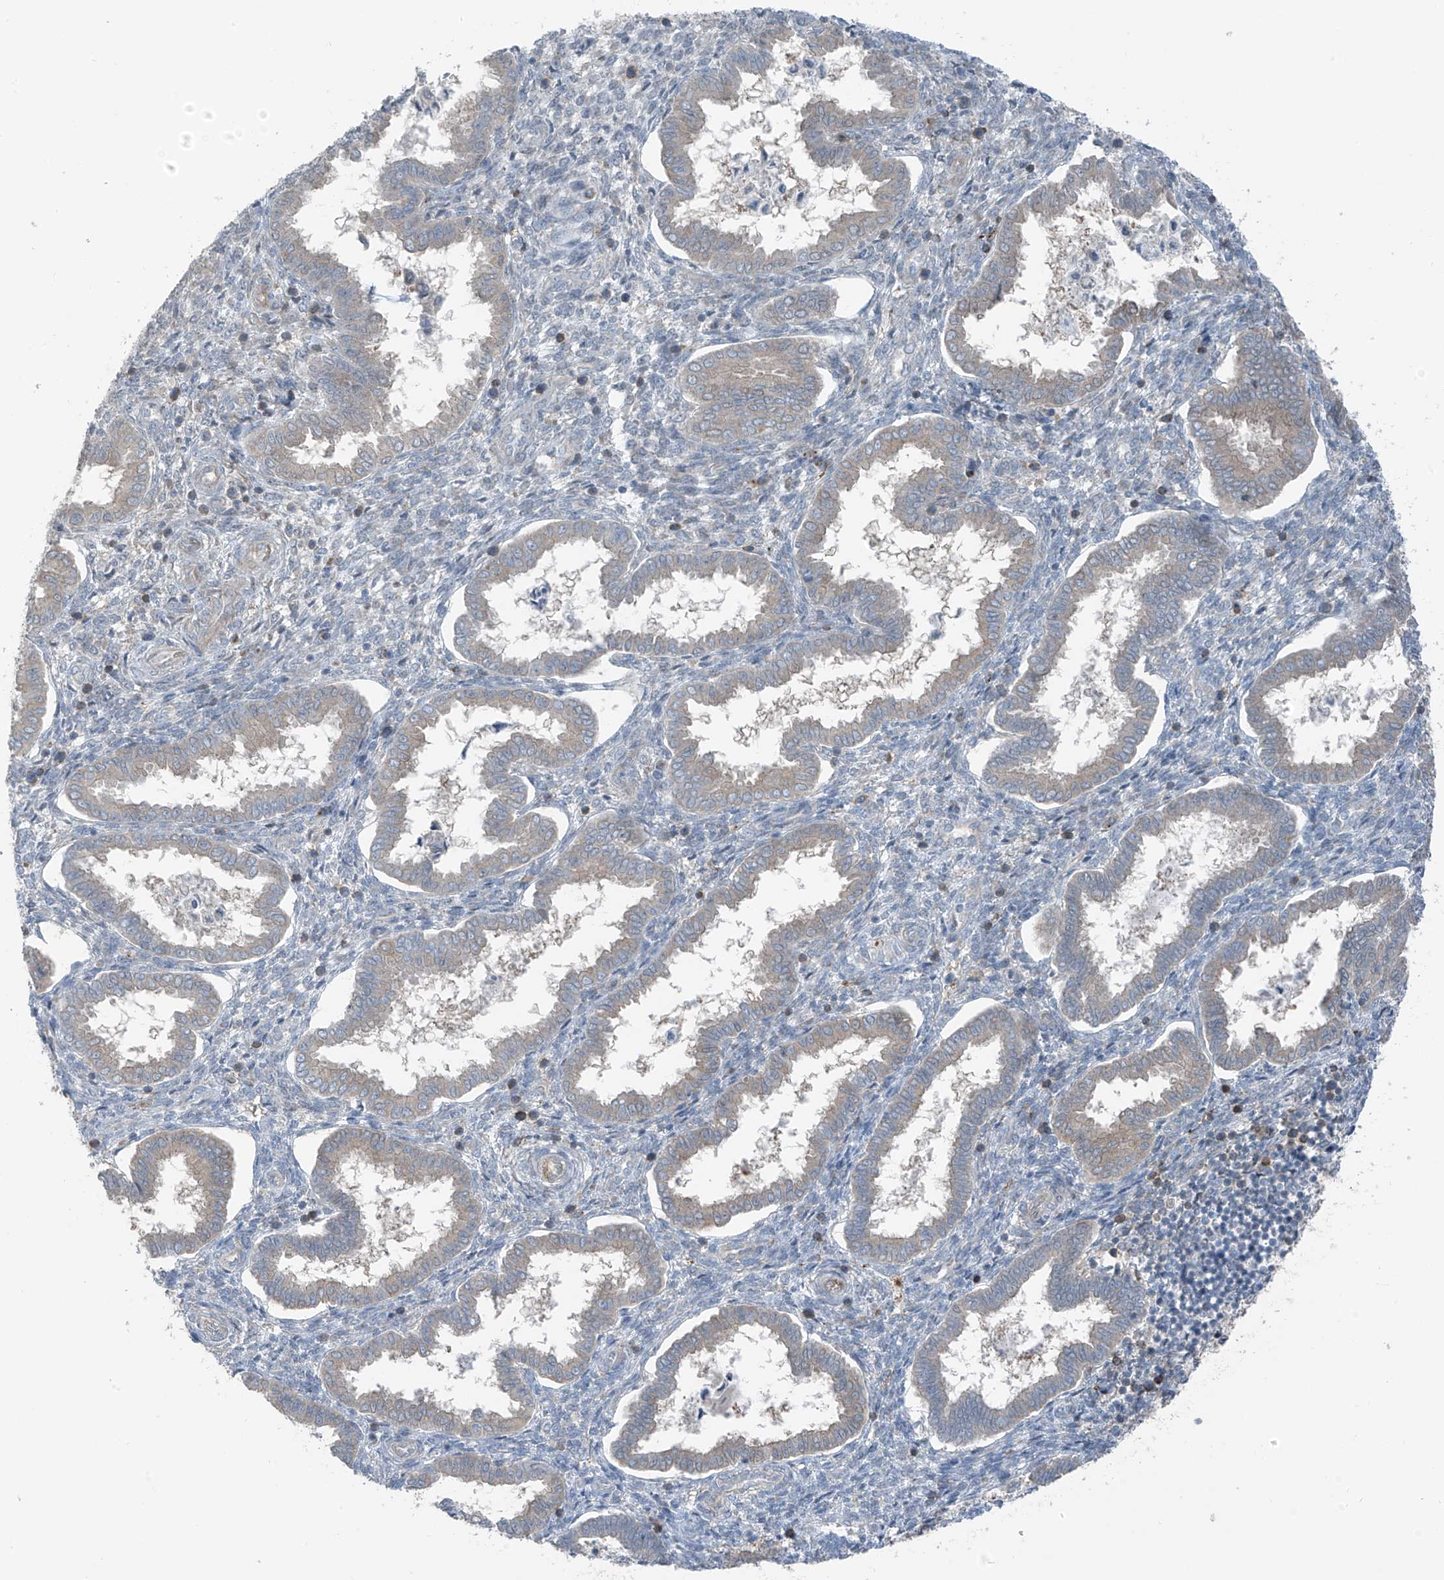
{"staining": {"intensity": "negative", "quantity": "none", "location": "none"}, "tissue": "endometrium", "cell_type": "Cells in endometrial stroma", "image_type": "normal", "snomed": [{"axis": "morphology", "description": "Normal tissue, NOS"}, {"axis": "topography", "description": "Endometrium"}], "caption": "High power microscopy micrograph of an IHC micrograph of unremarkable endometrium, revealing no significant positivity in cells in endometrial stroma.", "gene": "SLC12A6", "patient": {"sex": "female", "age": 24}}